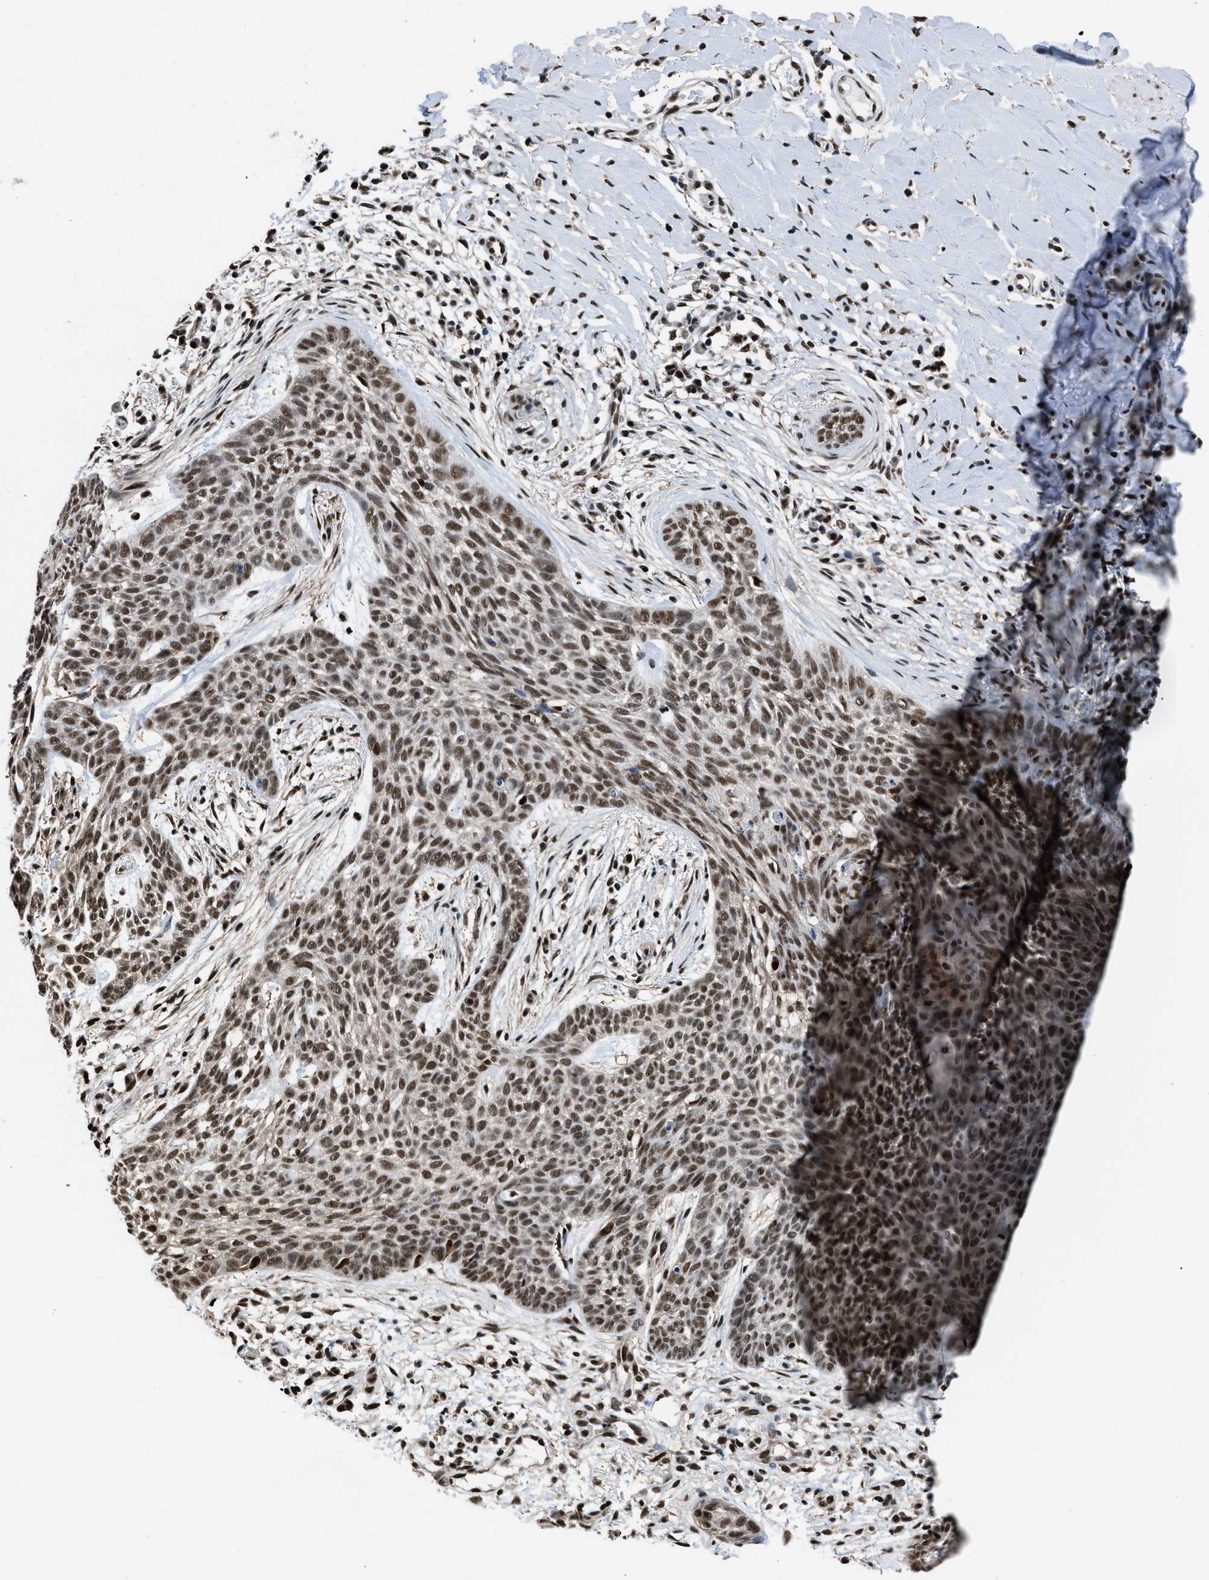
{"staining": {"intensity": "strong", "quantity": ">75%", "location": "nuclear"}, "tissue": "skin cancer", "cell_type": "Tumor cells", "image_type": "cancer", "snomed": [{"axis": "morphology", "description": "Basal cell carcinoma"}, {"axis": "topography", "description": "Skin"}], "caption": "Tumor cells display strong nuclear positivity in approximately >75% of cells in skin cancer (basal cell carcinoma).", "gene": "HNRNPH2", "patient": {"sex": "female", "age": 59}}